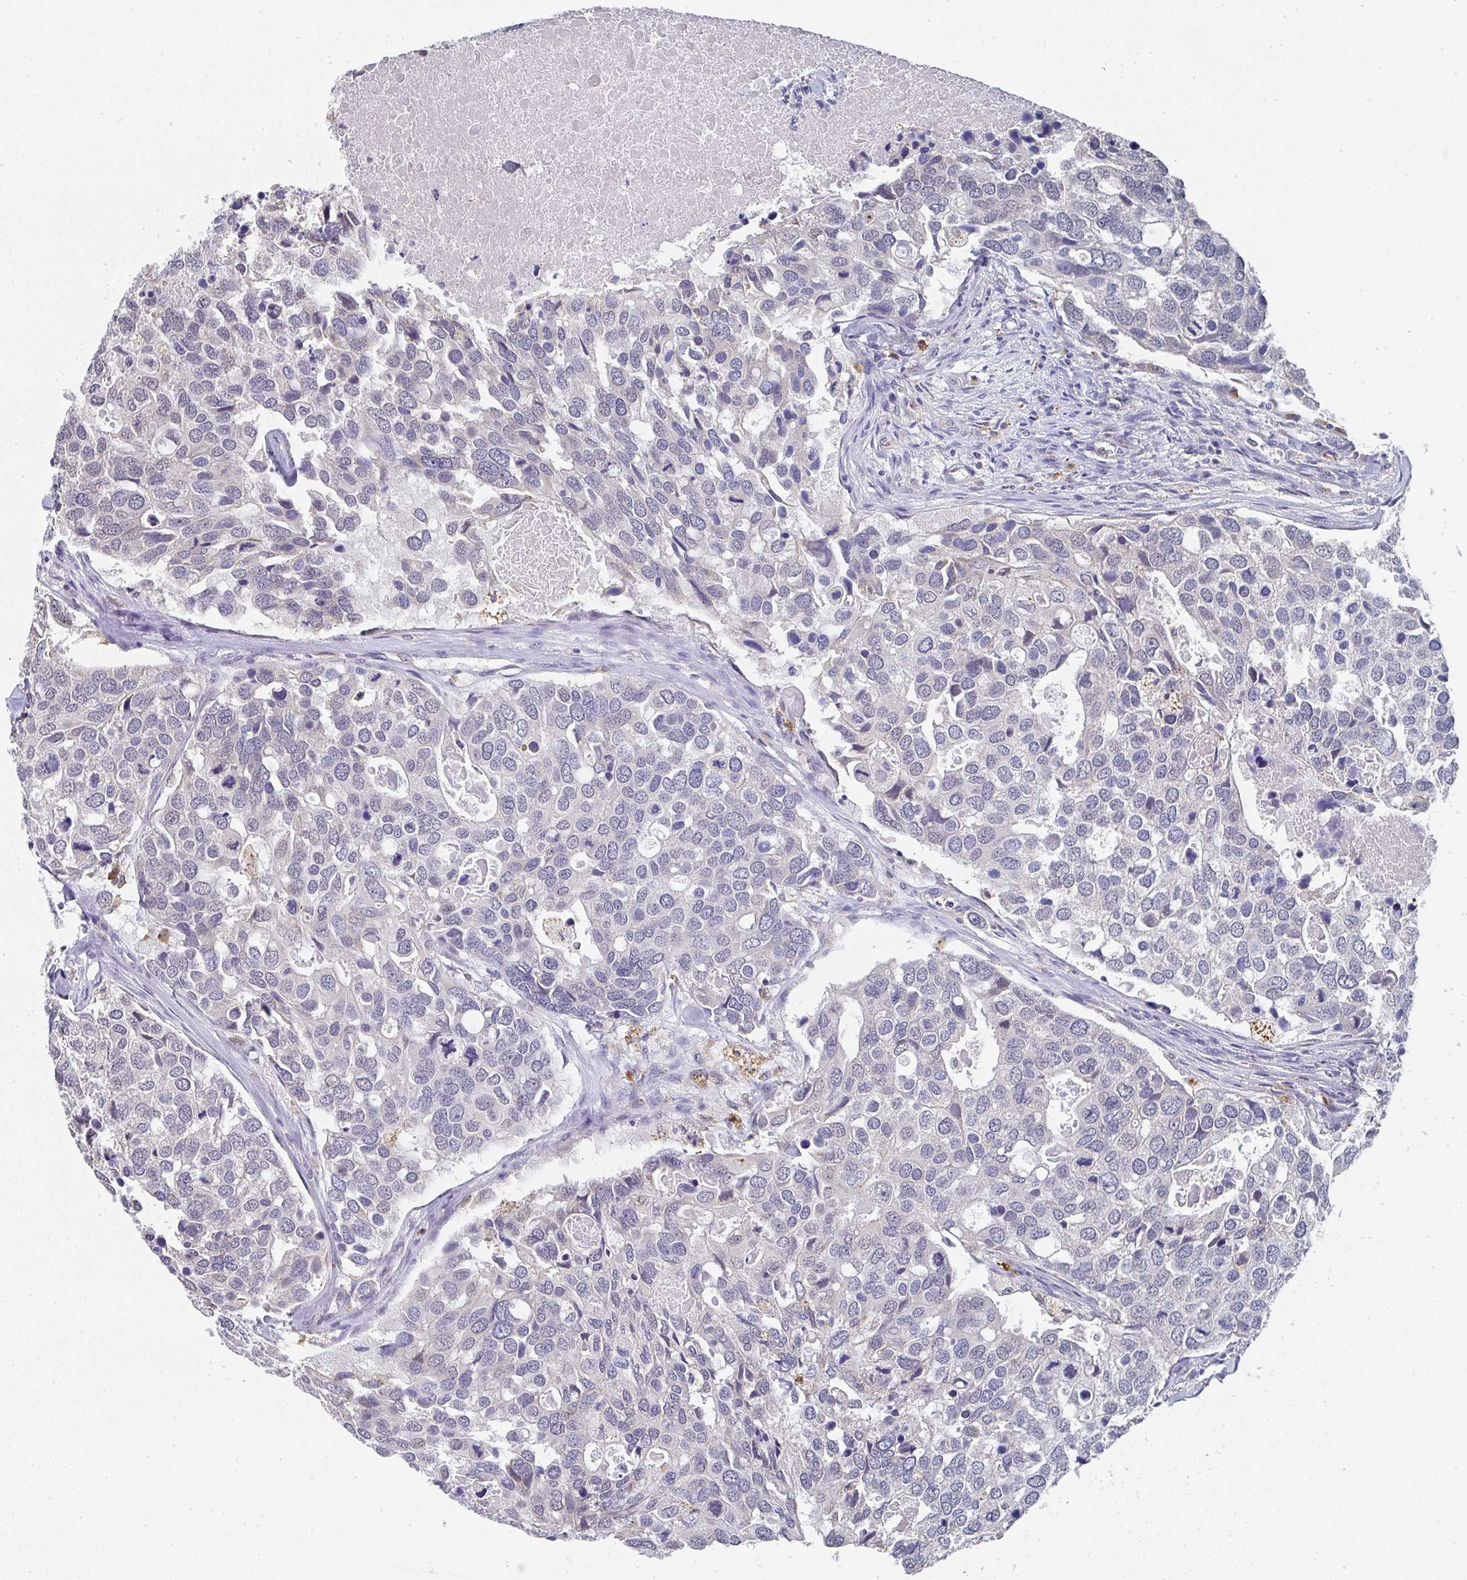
{"staining": {"intensity": "negative", "quantity": "none", "location": "none"}, "tissue": "breast cancer", "cell_type": "Tumor cells", "image_type": "cancer", "snomed": [{"axis": "morphology", "description": "Duct carcinoma"}, {"axis": "topography", "description": "Breast"}], "caption": "Micrograph shows no protein staining in tumor cells of infiltrating ductal carcinoma (breast) tissue.", "gene": "NCF1", "patient": {"sex": "female", "age": 83}}